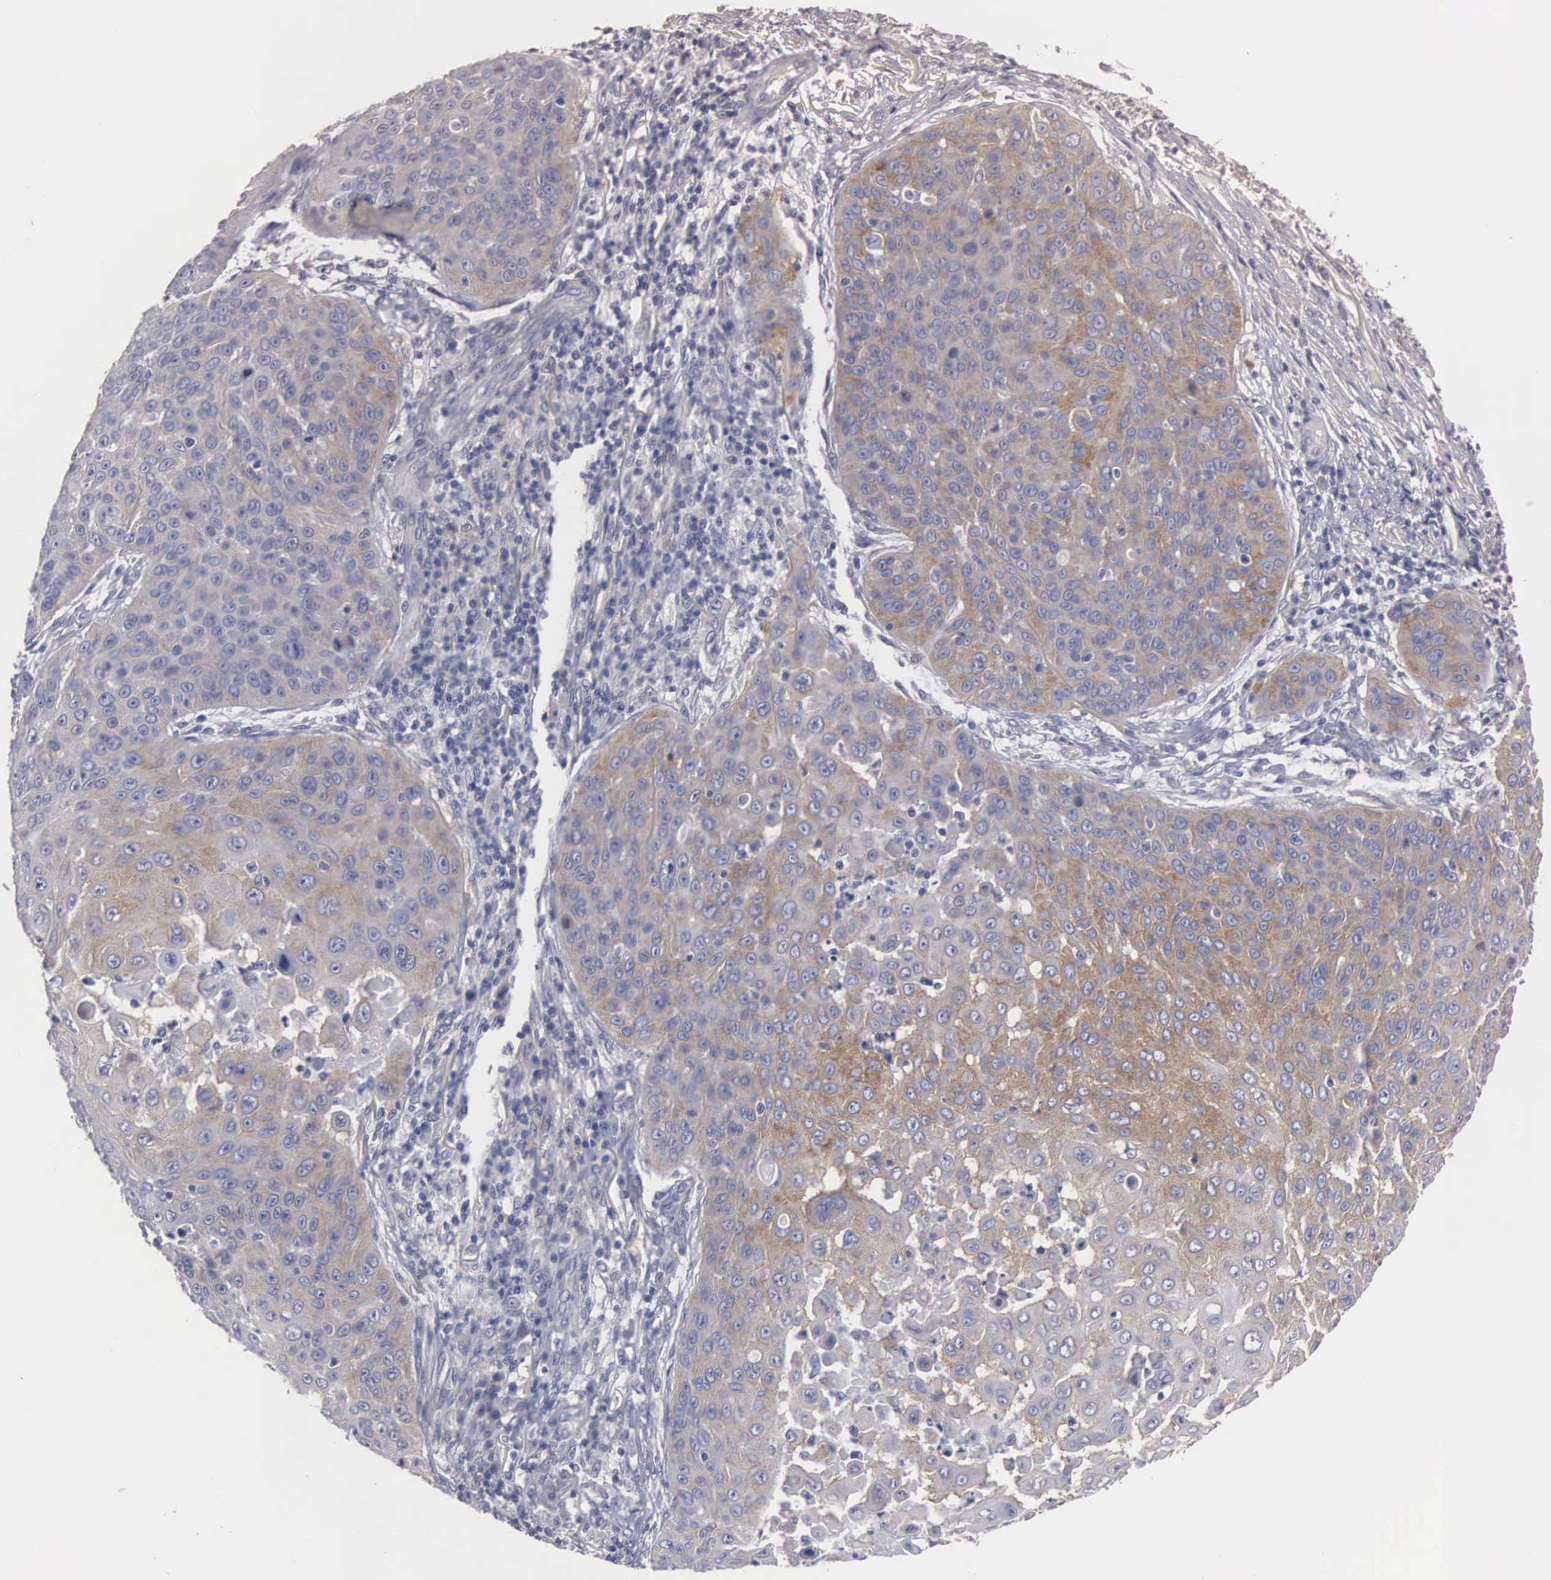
{"staining": {"intensity": "moderate", "quantity": ">75%", "location": "cytoplasmic/membranous"}, "tissue": "skin cancer", "cell_type": "Tumor cells", "image_type": "cancer", "snomed": [{"axis": "morphology", "description": "Squamous cell carcinoma, NOS"}, {"axis": "topography", "description": "Skin"}], "caption": "Skin cancer was stained to show a protein in brown. There is medium levels of moderate cytoplasmic/membranous expression in approximately >75% of tumor cells.", "gene": "CEP170B", "patient": {"sex": "male", "age": 82}}